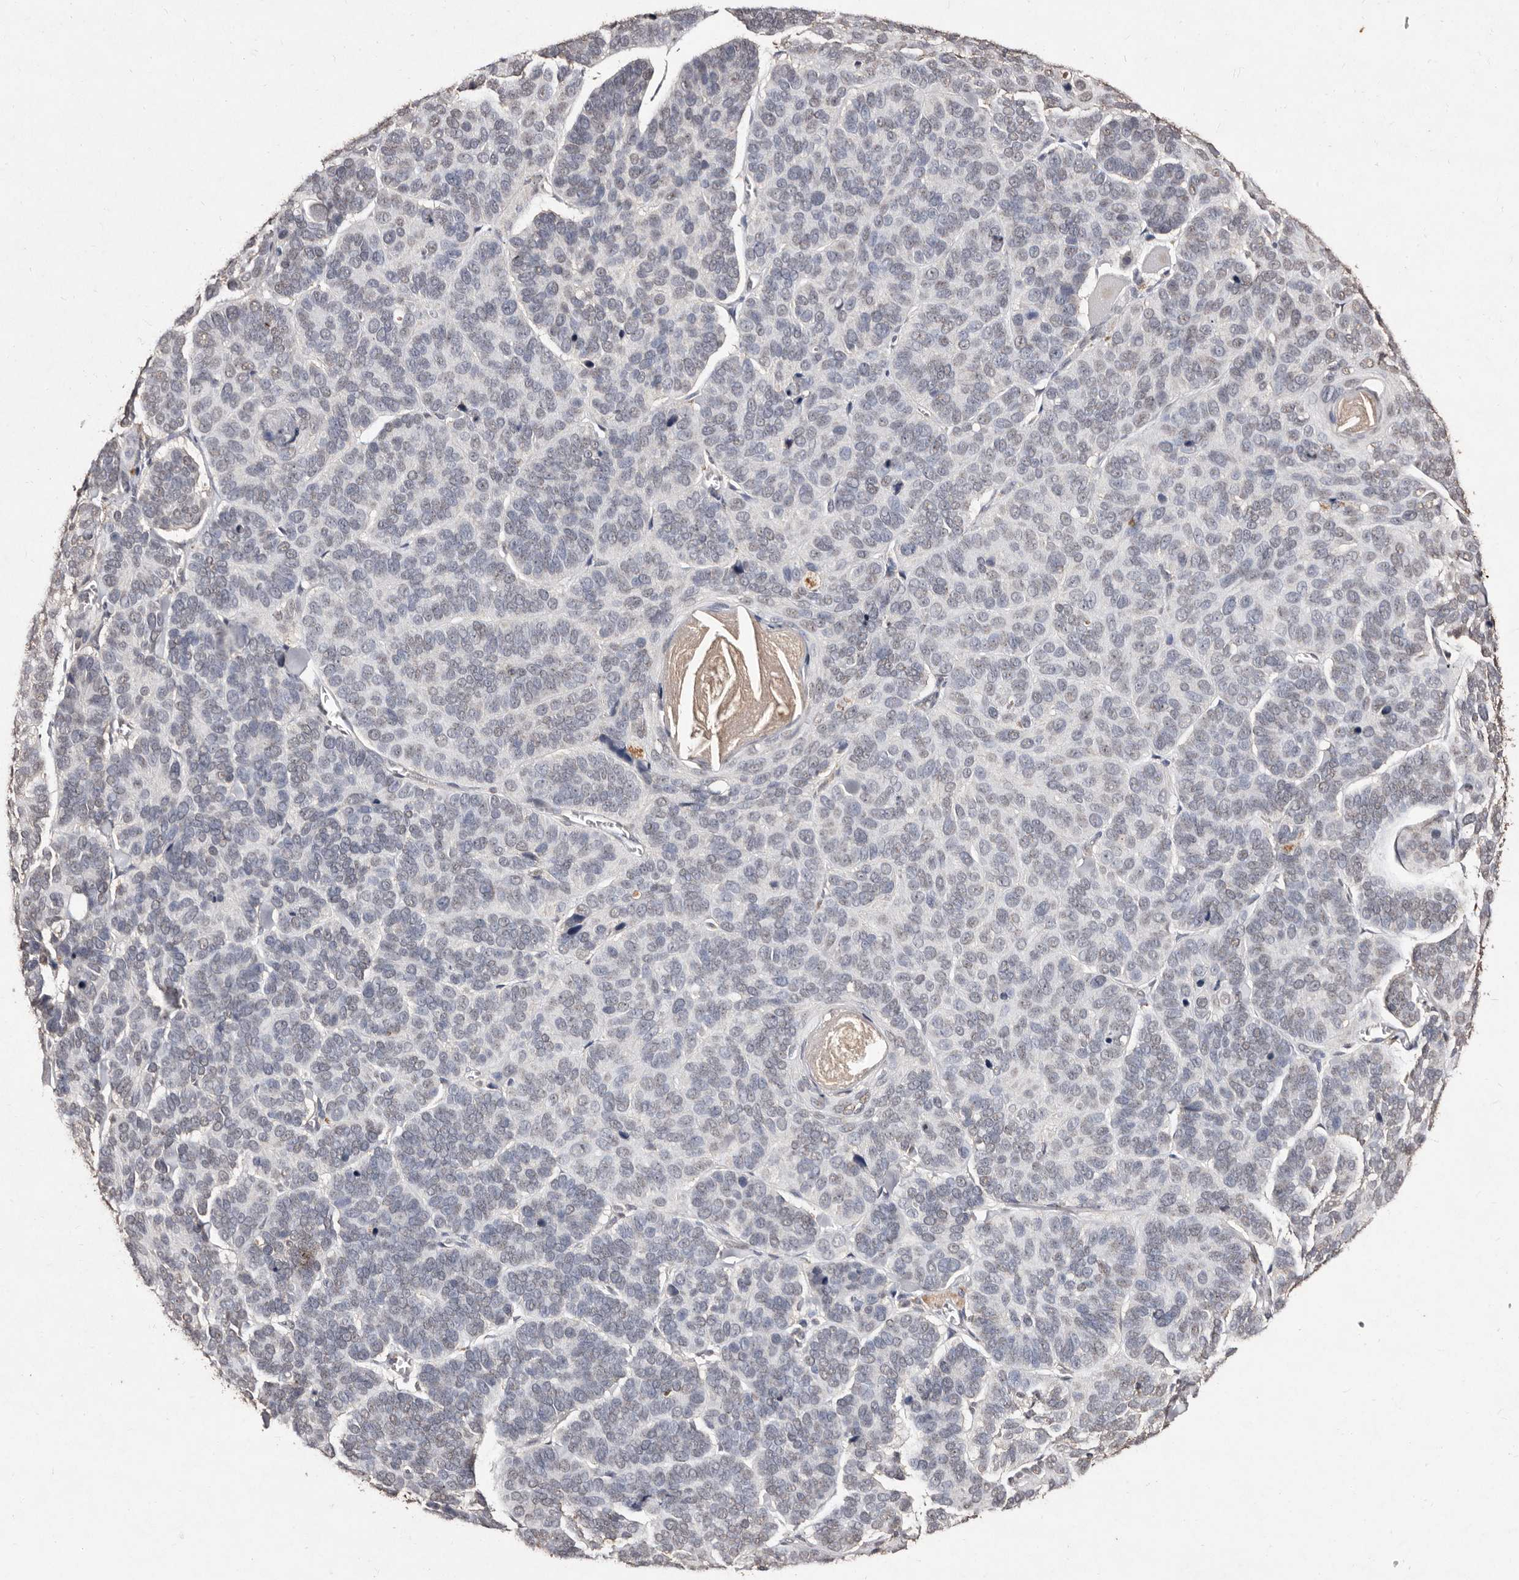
{"staining": {"intensity": "negative", "quantity": "none", "location": "none"}, "tissue": "skin cancer", "cell_type": "Tumor cells", "image_type": "cancer", "snomed": [{"axis": "morphology", "description": "Basal cell carcinoma"}, {"axis": "topography", "description": "Skin"}], "caption": "High power microscopy photomicrograph of an immunohistochemistry (IHC) histopathology image of basal cell carcinoma (skin), revealing no significant positivity in tumor cells.", "gene": "ERBB4", "patient": {"sex": "male", "age": 62}}